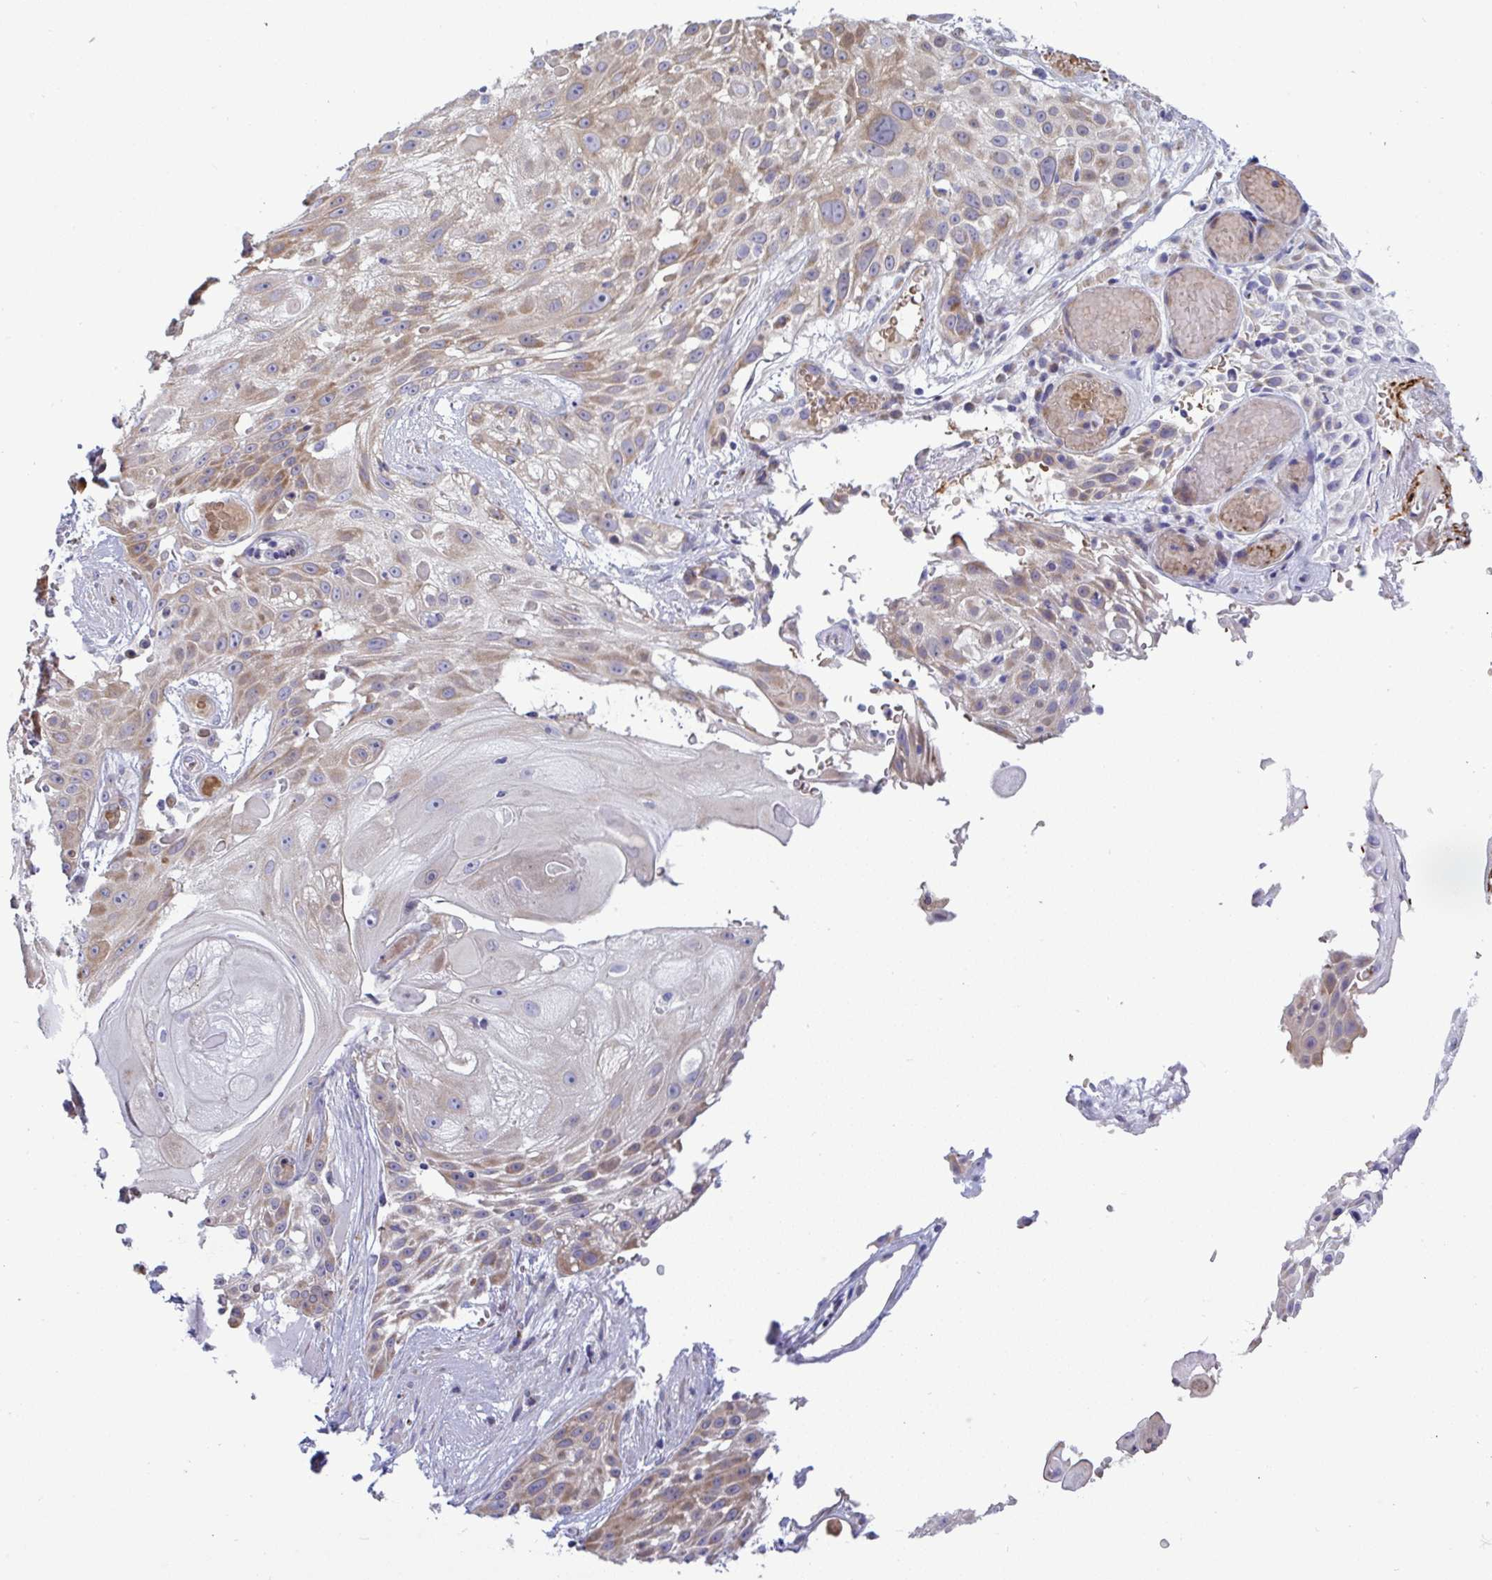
{"staining": {"intensity": "moderate", "quantity": "25%-75%", "location": "cytoplasmic/membranous"}, "tissue": "skin cancer", "cell_type": "Tumor cells", "image_type": "cancer", "snomed": [{"axis": "morphology", "description": "Squamous cell carcinoma, NOS"}, {"axis": "topography", "description": "Skin"}], "caption": "The micrograph exhibits immunohistochemical staining of skin squamous cell carcinoma. There is moderate cytoplasmic/membranous positivity is appreciated in about 25%-75% of tumor cells.", "gene": "NTN1", "patient": {"sex": "female", "age": 86}}